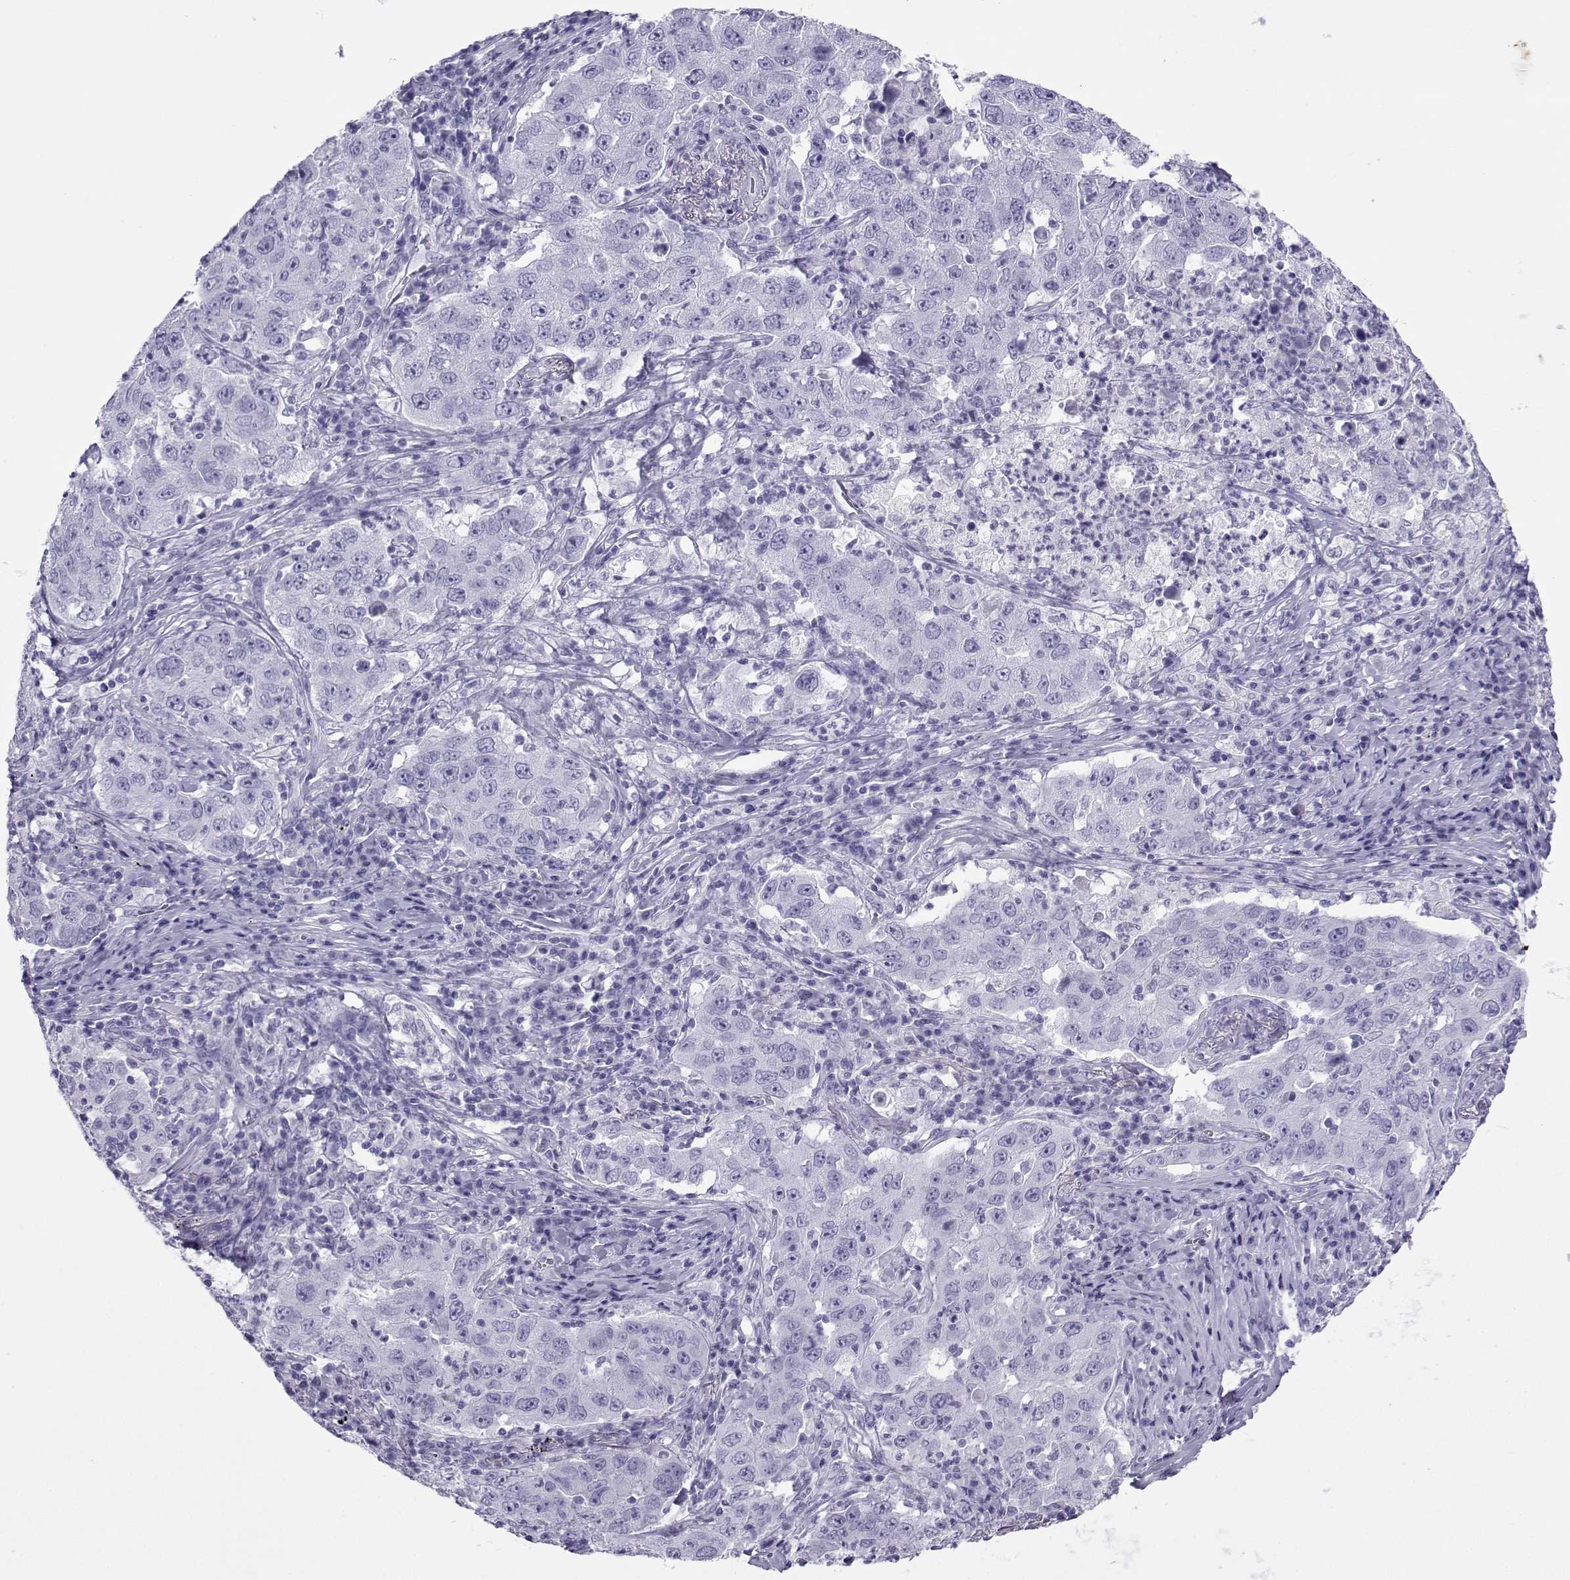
{"staining": {"intensity": "negative", "quantity": "none", "location": "none"}, "tissue": "lung cancer", "cell_type": "Tumor cells", "image_type": "cancer", "snomed": [{"axis": "morphology", "description": "Adenocarcinoma, NOS"}, {"axis": "topography", "description": "Lung"}], "caption": "Photomicrograph shows no significant protein staining in tumor cells of lung cancer (adenocarcinoma).", "gene": "LORICRIN", "patient": {"sex": "male", "age": 73}}